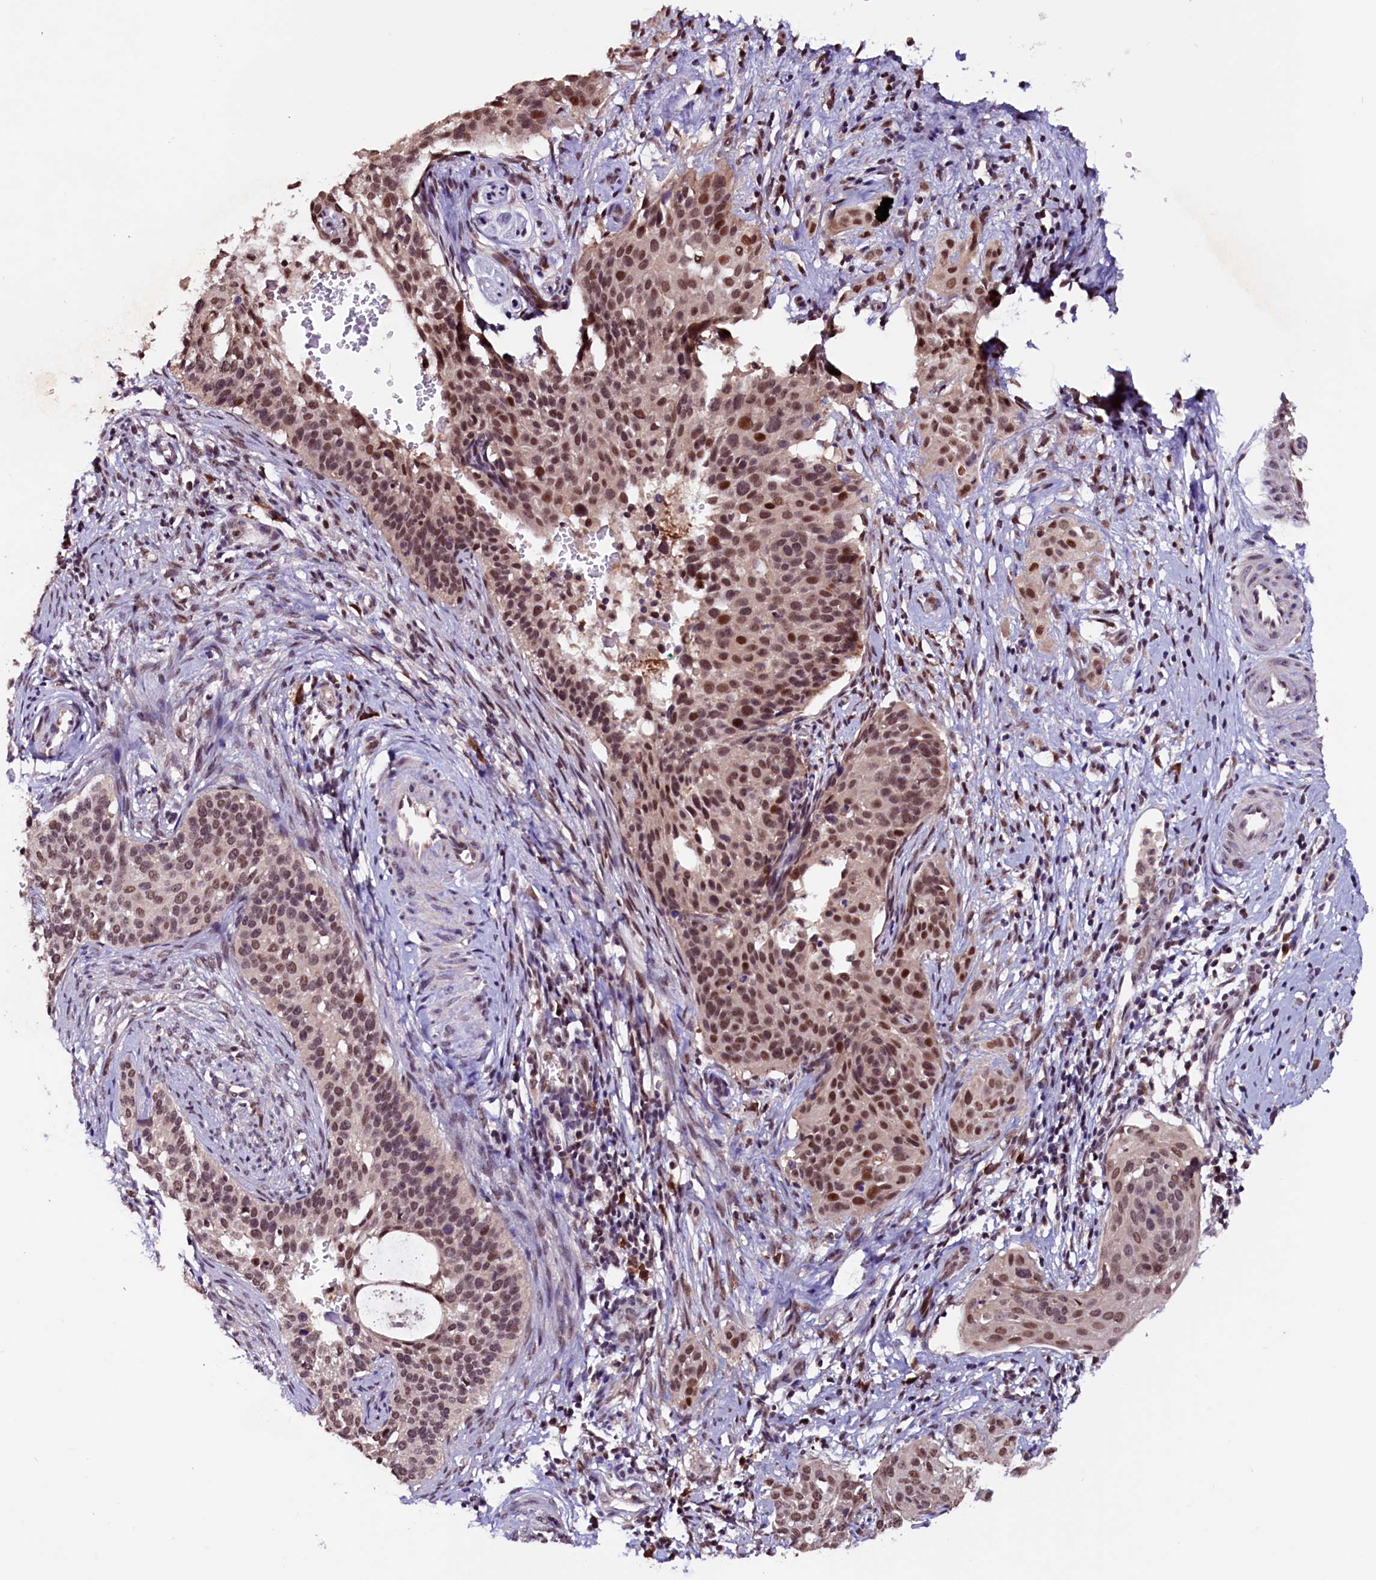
{"staining": {"intensity": "moderate", "quantity": ">75%", "location": "nuclear"}, "tissue": "cervical cancer", "cell_type": "Tumor cells", "image_type": "cancer", "snomed": [{"axis": "morphology", "description": "Squamous cell carcinoma, NOS"}, {"axis": "topography", "description": "Cervix"}], "caption": "The photomicrograph demonstrates staining of squamous cell carcinoma (cervical), revealing moderate nuclear protein staining (brown color) within tumor cells.", "gene": "RNMT", "patient": {"sex": "female", "age": 44}}